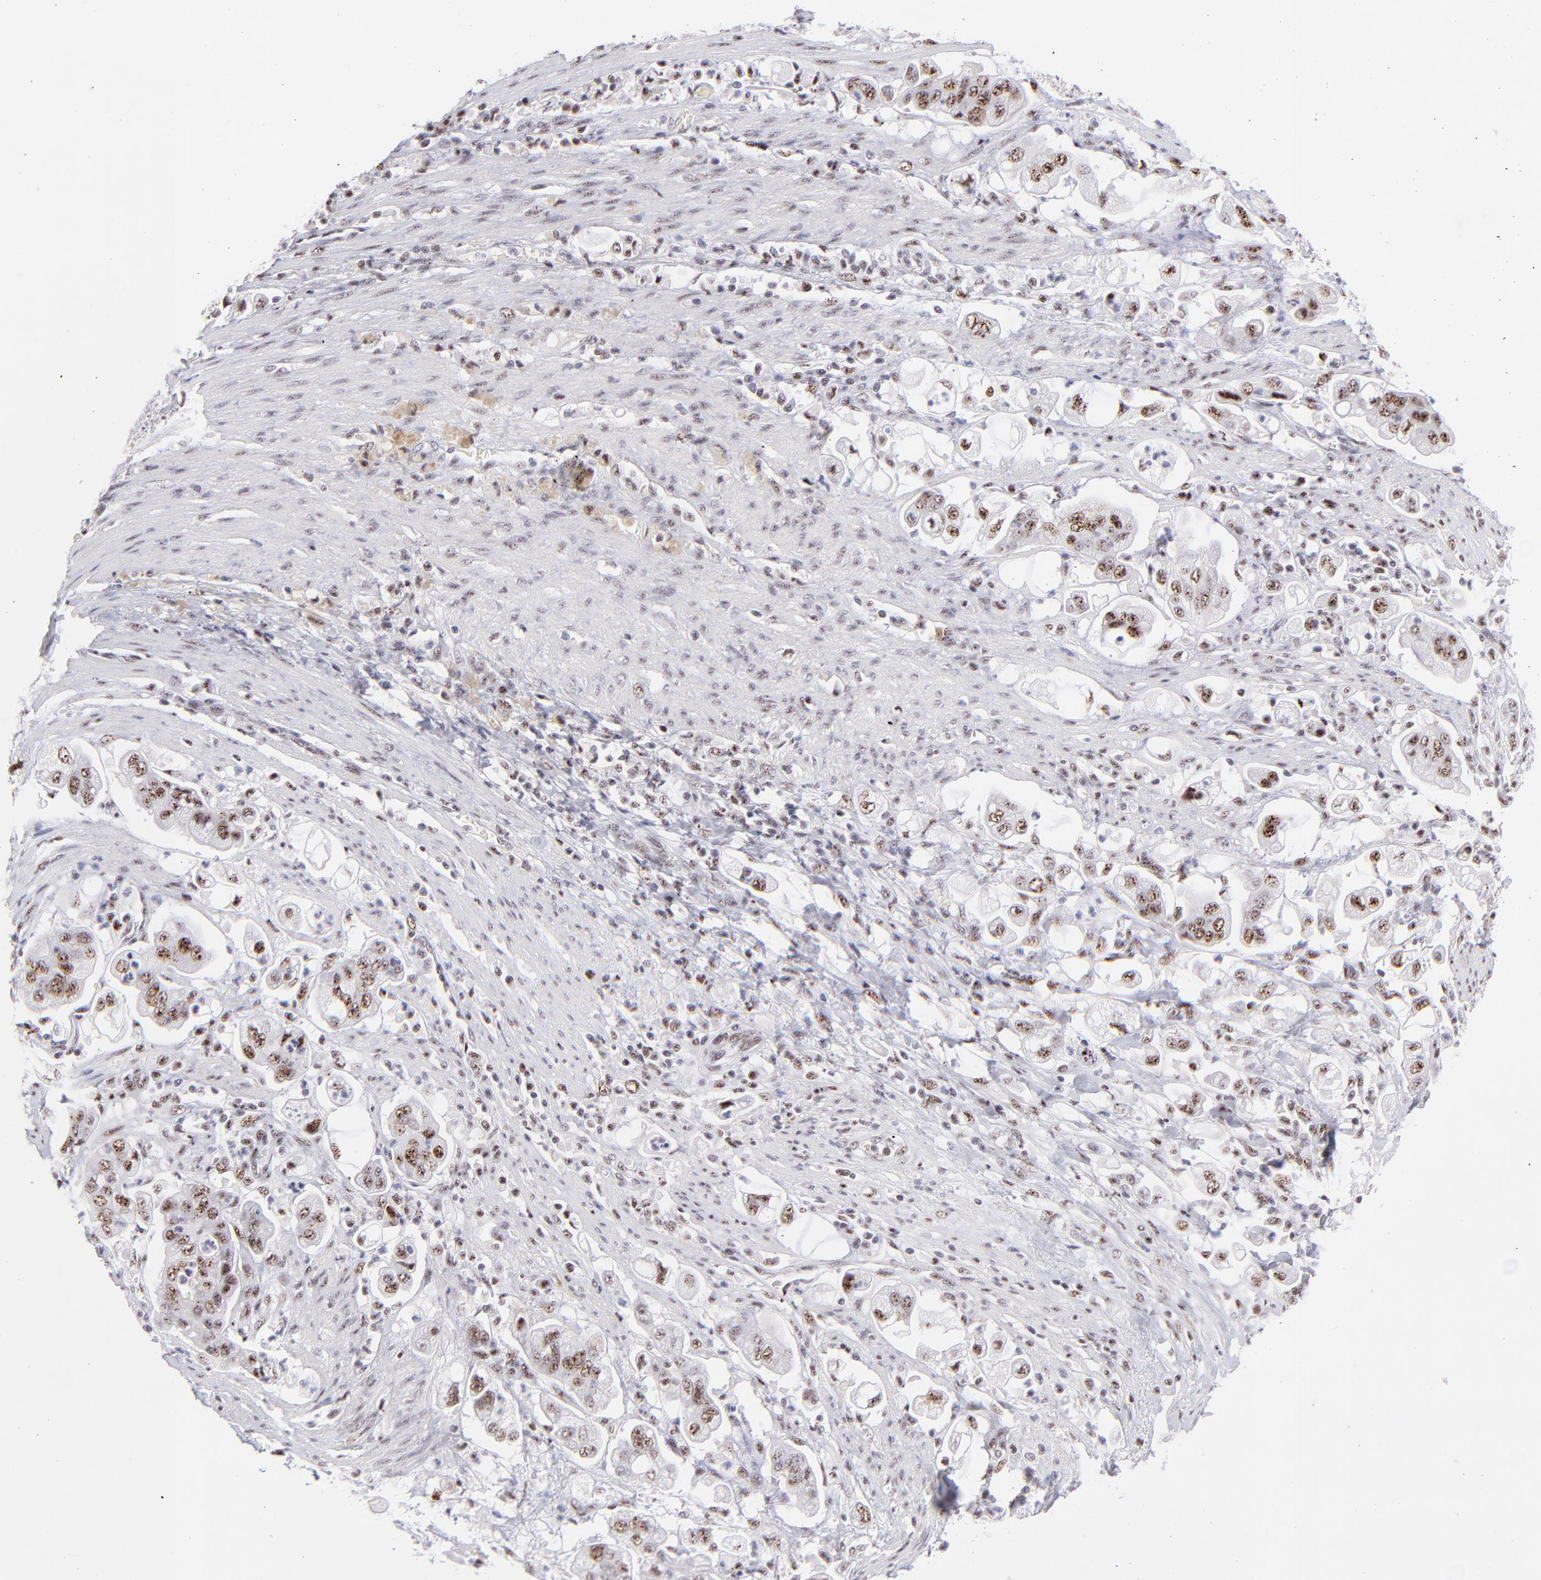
{"staining": {"intensity": "moderate", "quantity": ">75%", "location": "nuclear"}, "tissue": "stomach cancer", "cell_type": "Tumor cells", "image_type": "cancer", "snomed": [{"axis": "morphology", "description": "Adenocarcinoma, NOS"}, {"axis": "topography", "description": "Stomach"}], "caption": "This histopathology image reveals stomach adenocarcinoma stained with immunohistochemistry to label a protein in brown. The nuclear of tumor cells show moderate positivity for the protein. Nuclei are counter-stained blue.", "gene": "CDC25C", "patient": {"sex": "male", "age": 62}}